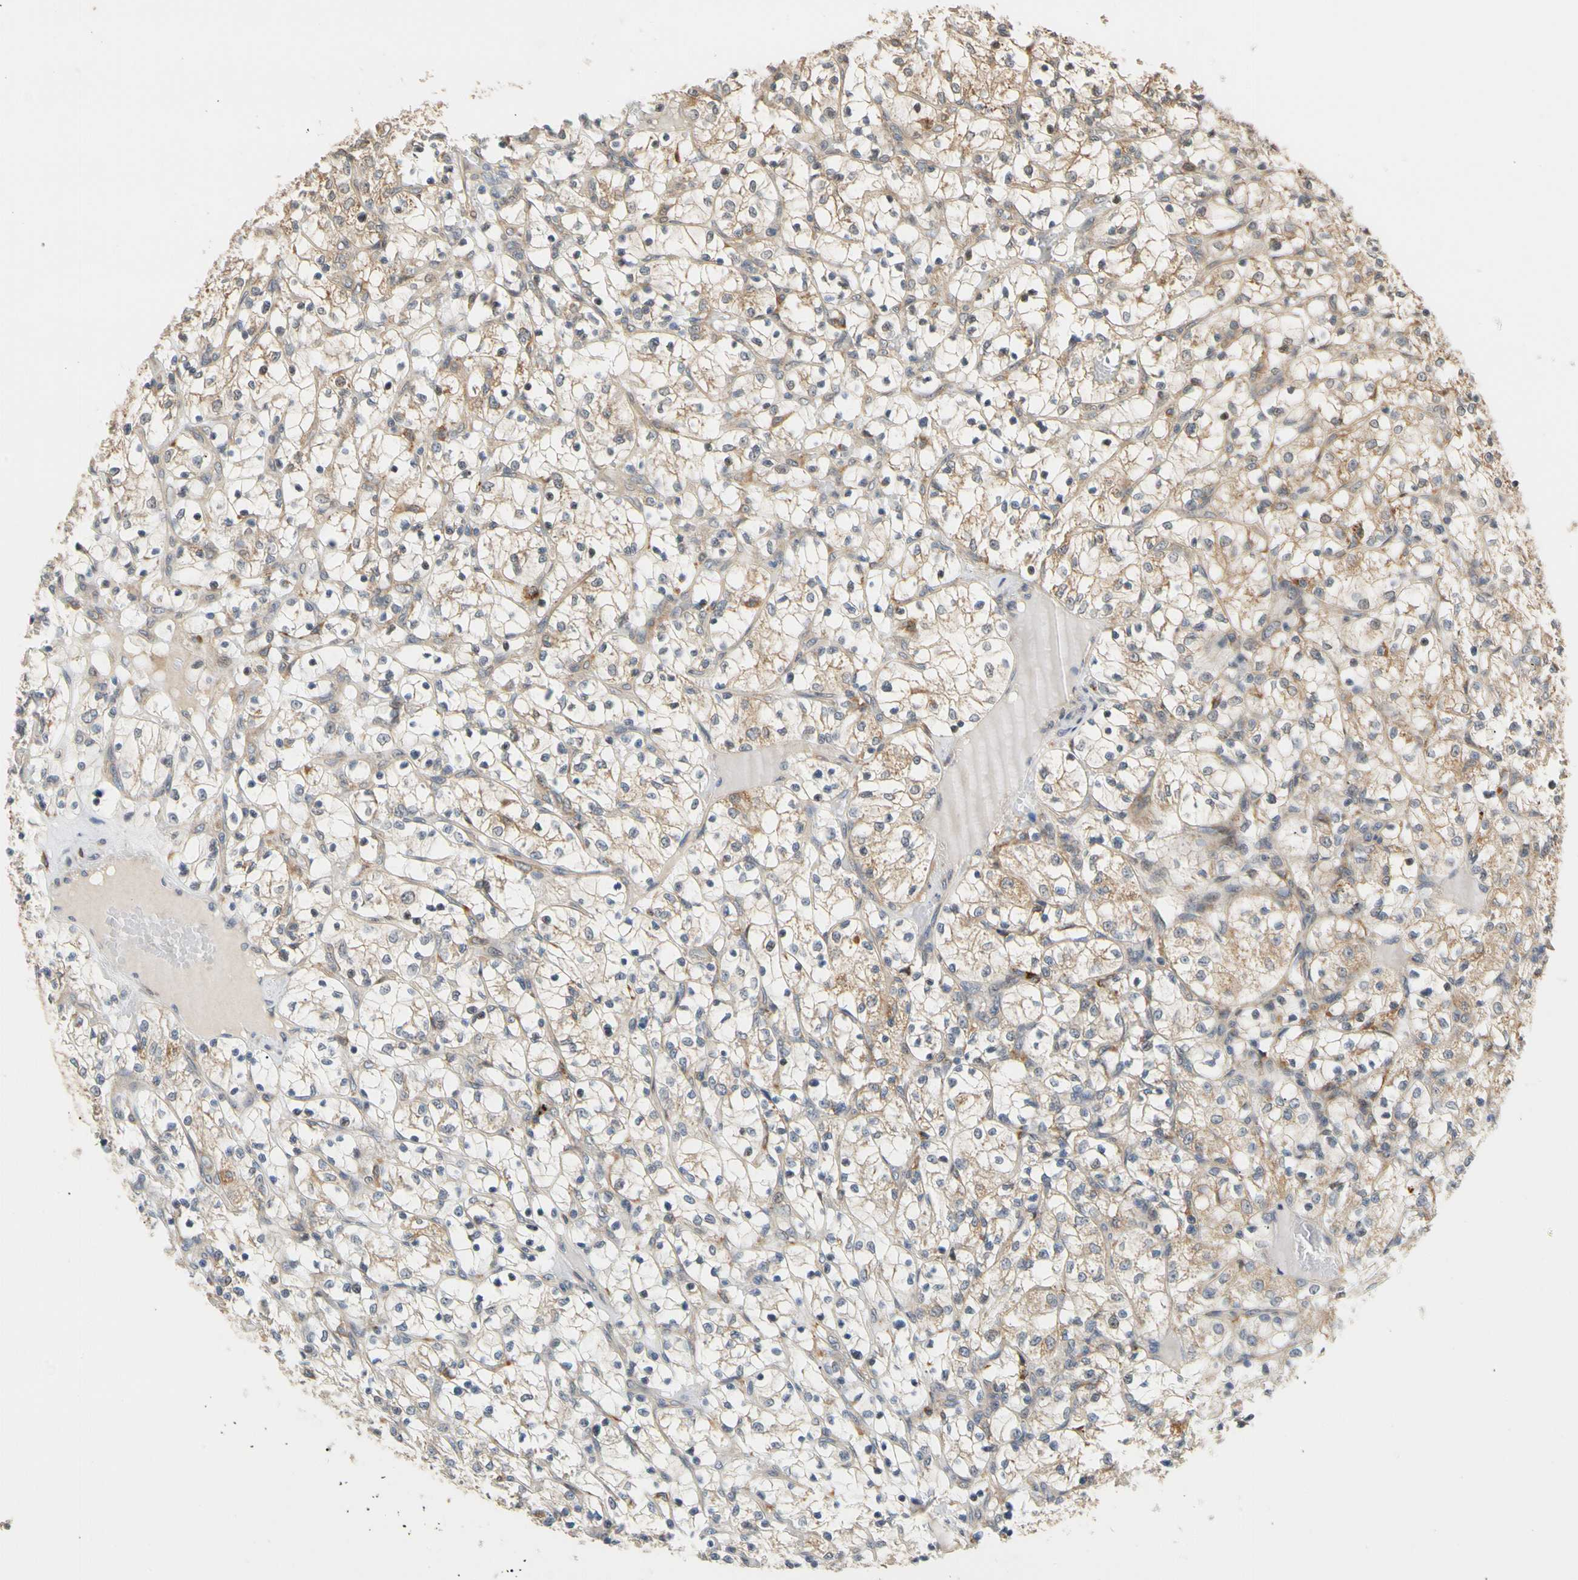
{"staining": {"intensity": "weak", "quantity": "25%-75%", "location": "cytoplasmic/membranous"}, "tissue": "renal cancer", "cell_type": "Tumor cells", "image_type": "cancer", "snomed": [{"axis": "morphology", "description": "Adenocarcinoma, NOS"}, {"axis": "topography", "description": "Kidney"}], "caption": "Adenocarcinoma (renal) tissue demonstrates weak cytoplasmic/membranous positivity in approximately 25%-75% of tumor cells", "gene": "ANKHD1", "patient": {"sex": "female", "age": 69}}